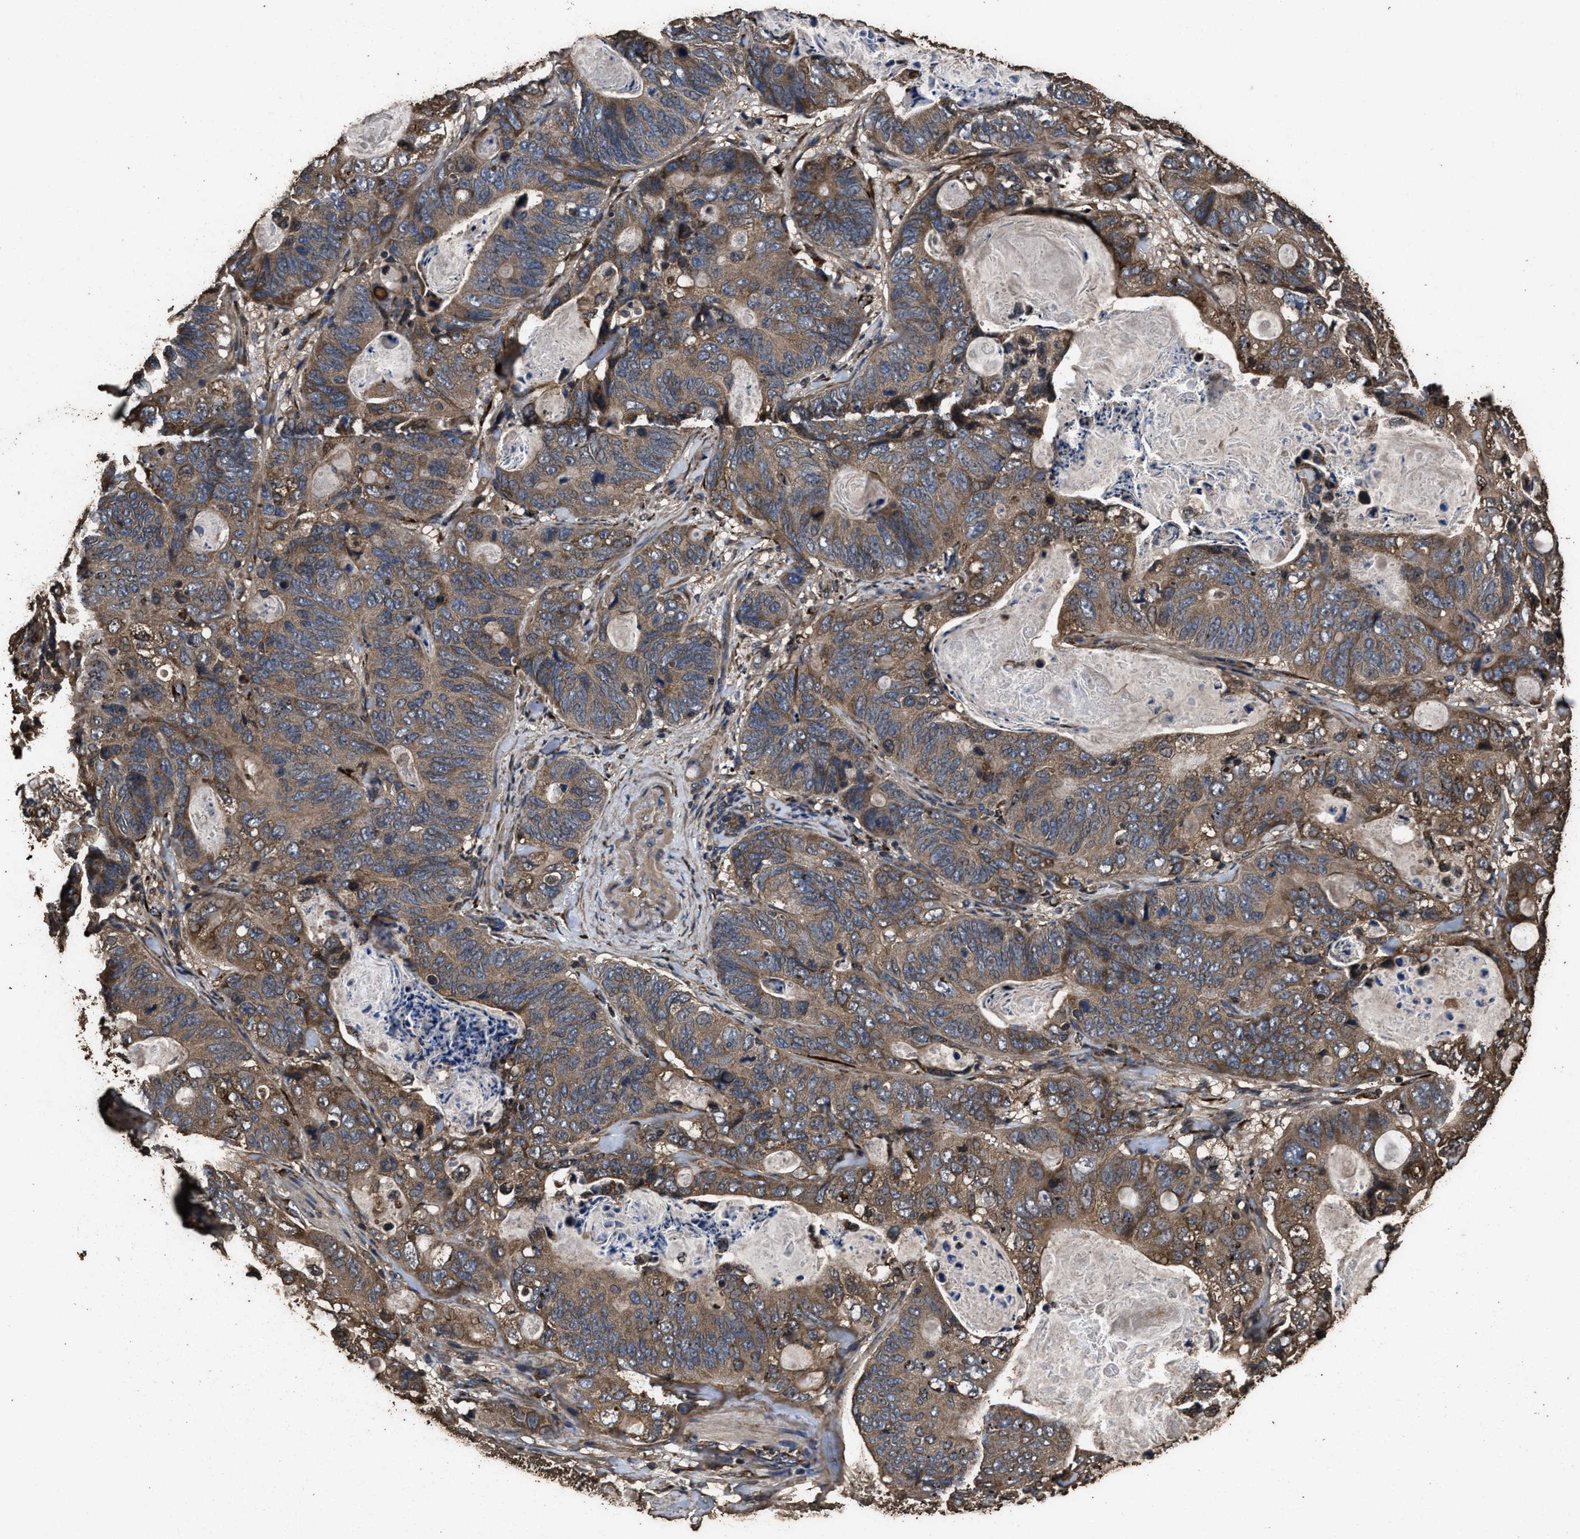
{"staining": {"intensity": "moderate", "quantity": ">75%", "location": "cytoplasmic/membranous"}, "tissue": "stomach cancer", "cell_type": "Tumor cells", "image_type": "cancer", "snomed": [{"axis": "morphology", "description": "Normal tissue, NOS"}, {"axis": "morphology", "description": "Adenocarcinoma, NOS"}, {"axis": "topography", "description": "Stomach"}], "caption": "The photomicrograph reveals staining of stomach cancer, revealing moderate cytoplasmic/membranous protein staining (brown color) within tumor cells. Nuclei are stained in blue.", "gene": "ZMYND19", "patient": {"sex": "female", "age": 89}}